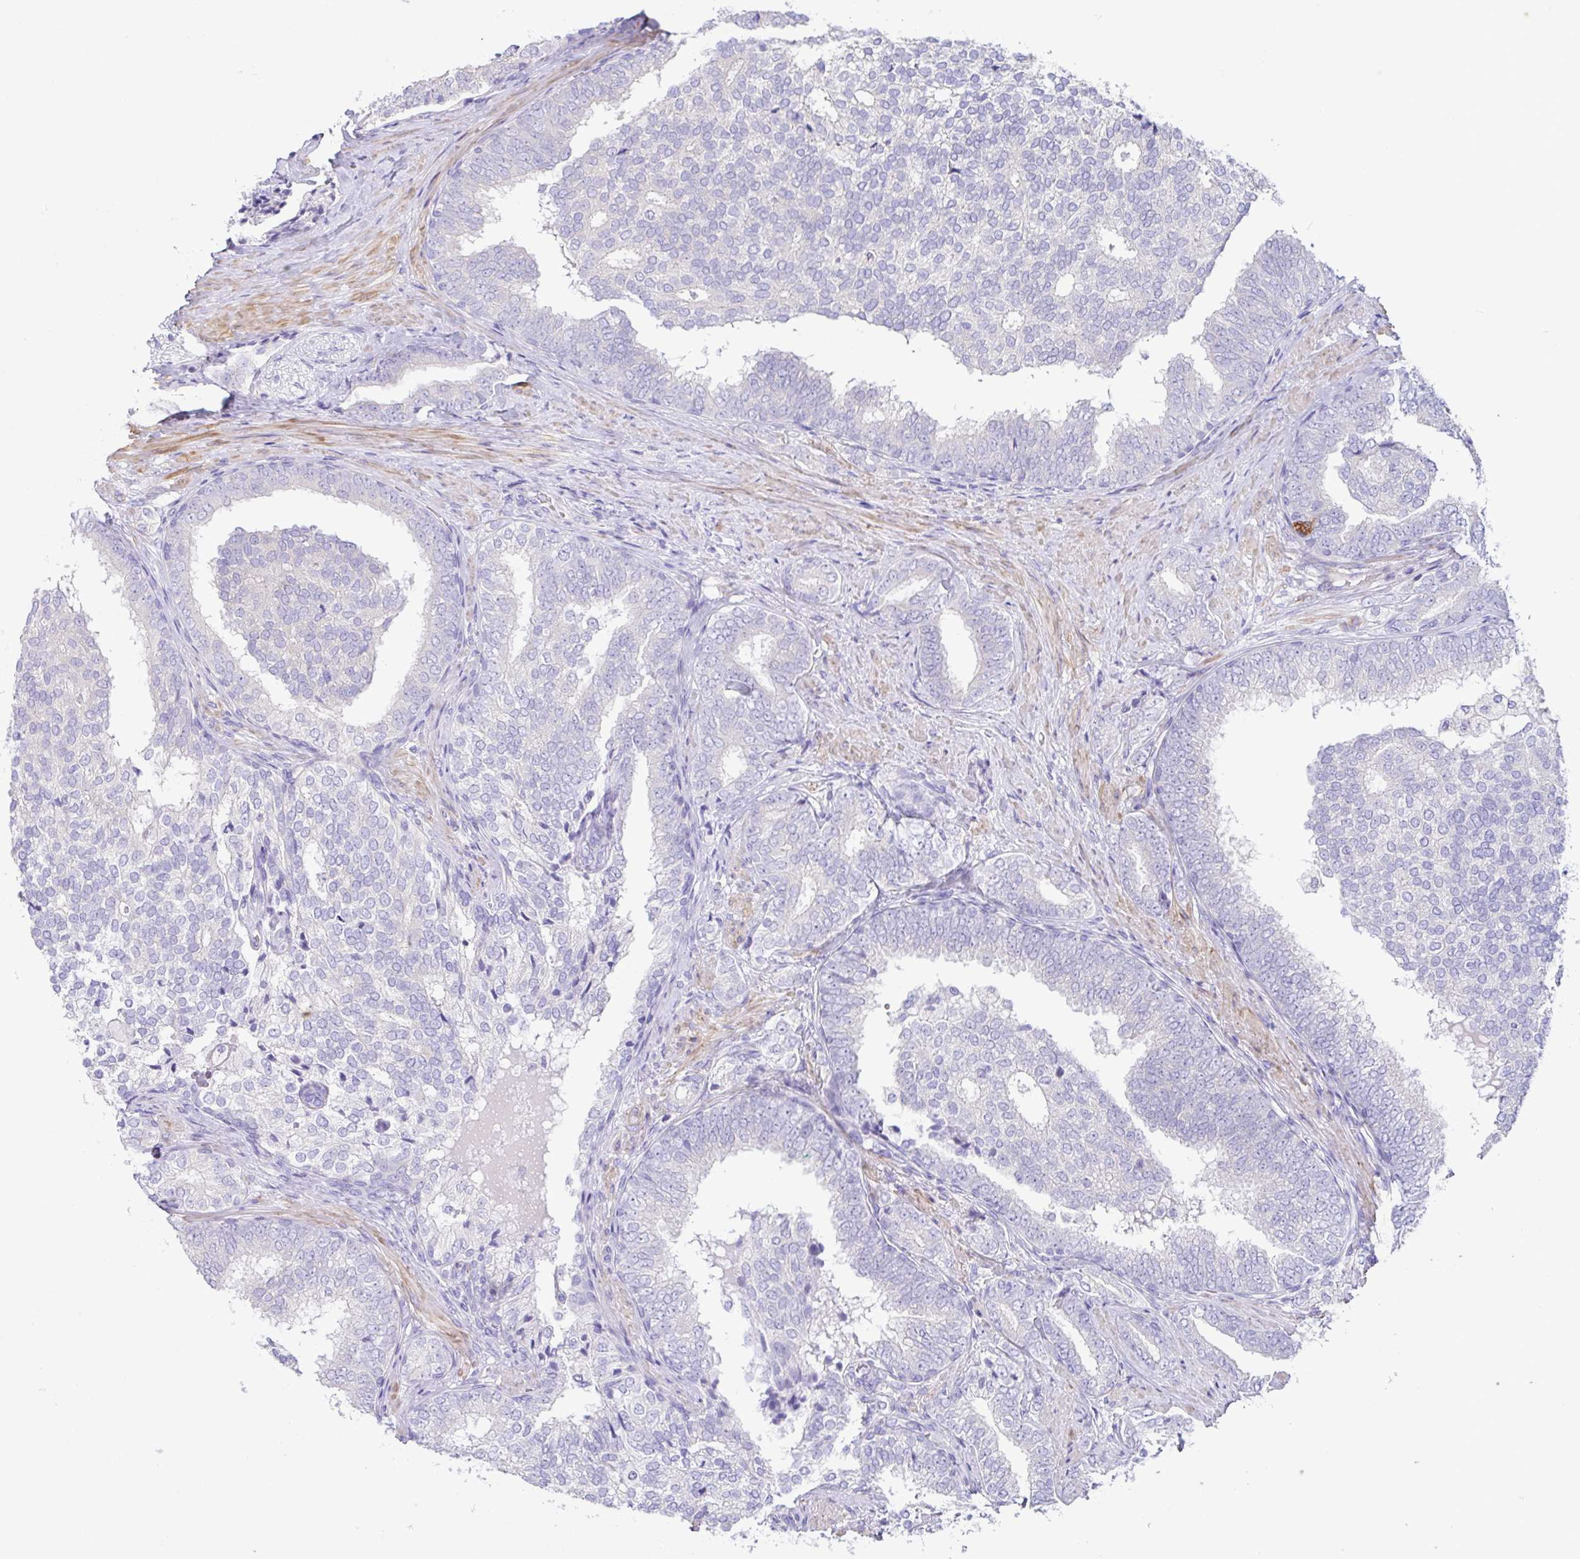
{"staining": {"intensity": "negative", "quantity": "none", "location": "none"}, "tissue": "prostate cancer", "cell_type": "Tumor cells", "image_type": "cancer", "snomed": [{"axis": "morphology", "description": "Adenocarcinoma, High grade"}, {"axis": "topography", "description": "Prostate"}], "caption": "High magnification brightfield microscopy of high-grade adenocarcinoma (prostate) stained with DAB (brown) and counterstained with hematoxylin (blue): tumor cells show no significant positivity.", "gene": "MED11", "patient": {"sex": "male", "age": 72}}